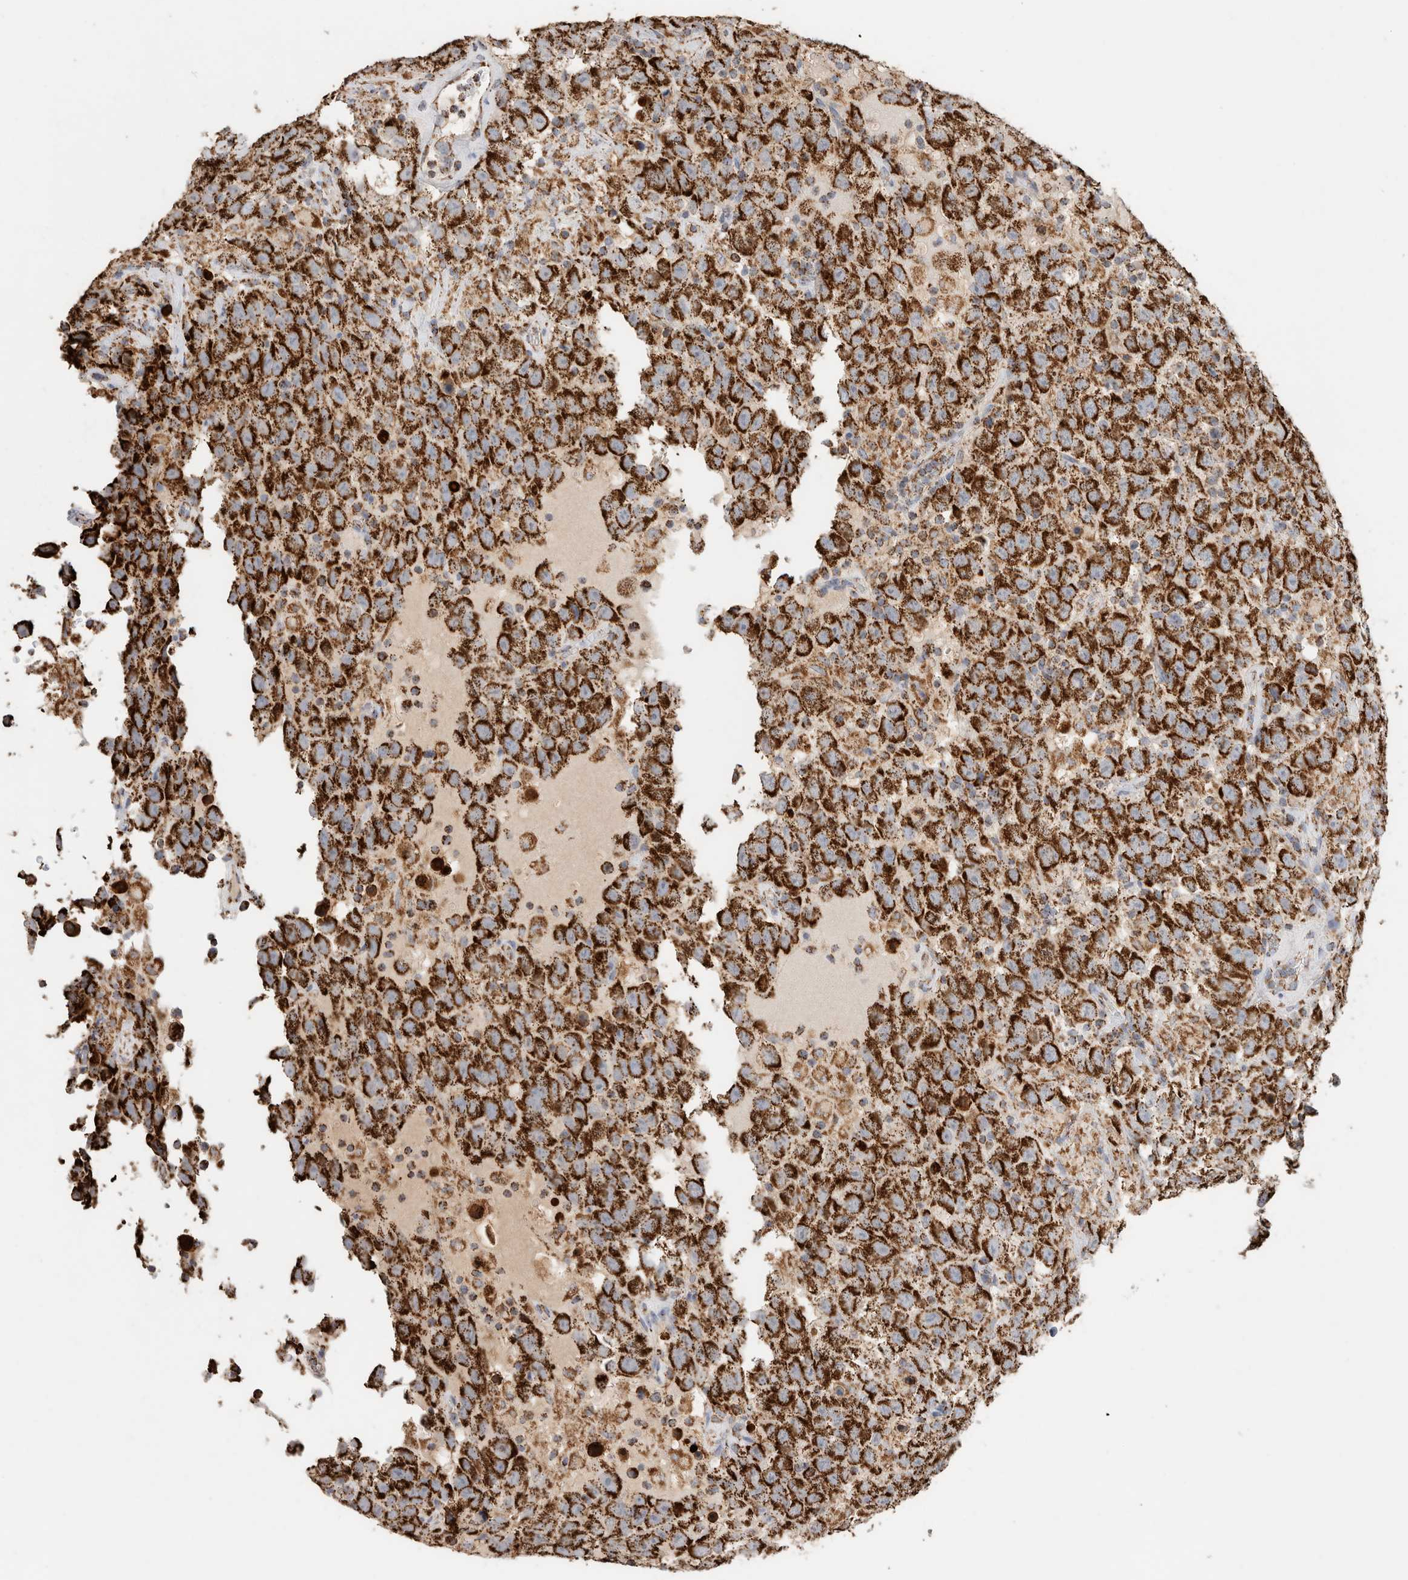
{"staining": {"intensity": "strong", "quantity": ">75%", "location": "cytoplasmic/membranous"}, "tissue": "testis cancer", "cell_type": "Tumor cells", "image_type": "cancer", "snomed": [{"axis": "morphology", "description": "Seminoma, NOS"}, {"axis": "topography", "description": "Testis"}], "caption": "Protein expression analysis of testis cancer (seminoma) shows strong cytoplasmic/membranous positivity in about >75% of tumor cells.", "gene": "C1QBP", "patient": {"sex": "male", "age": 41}}